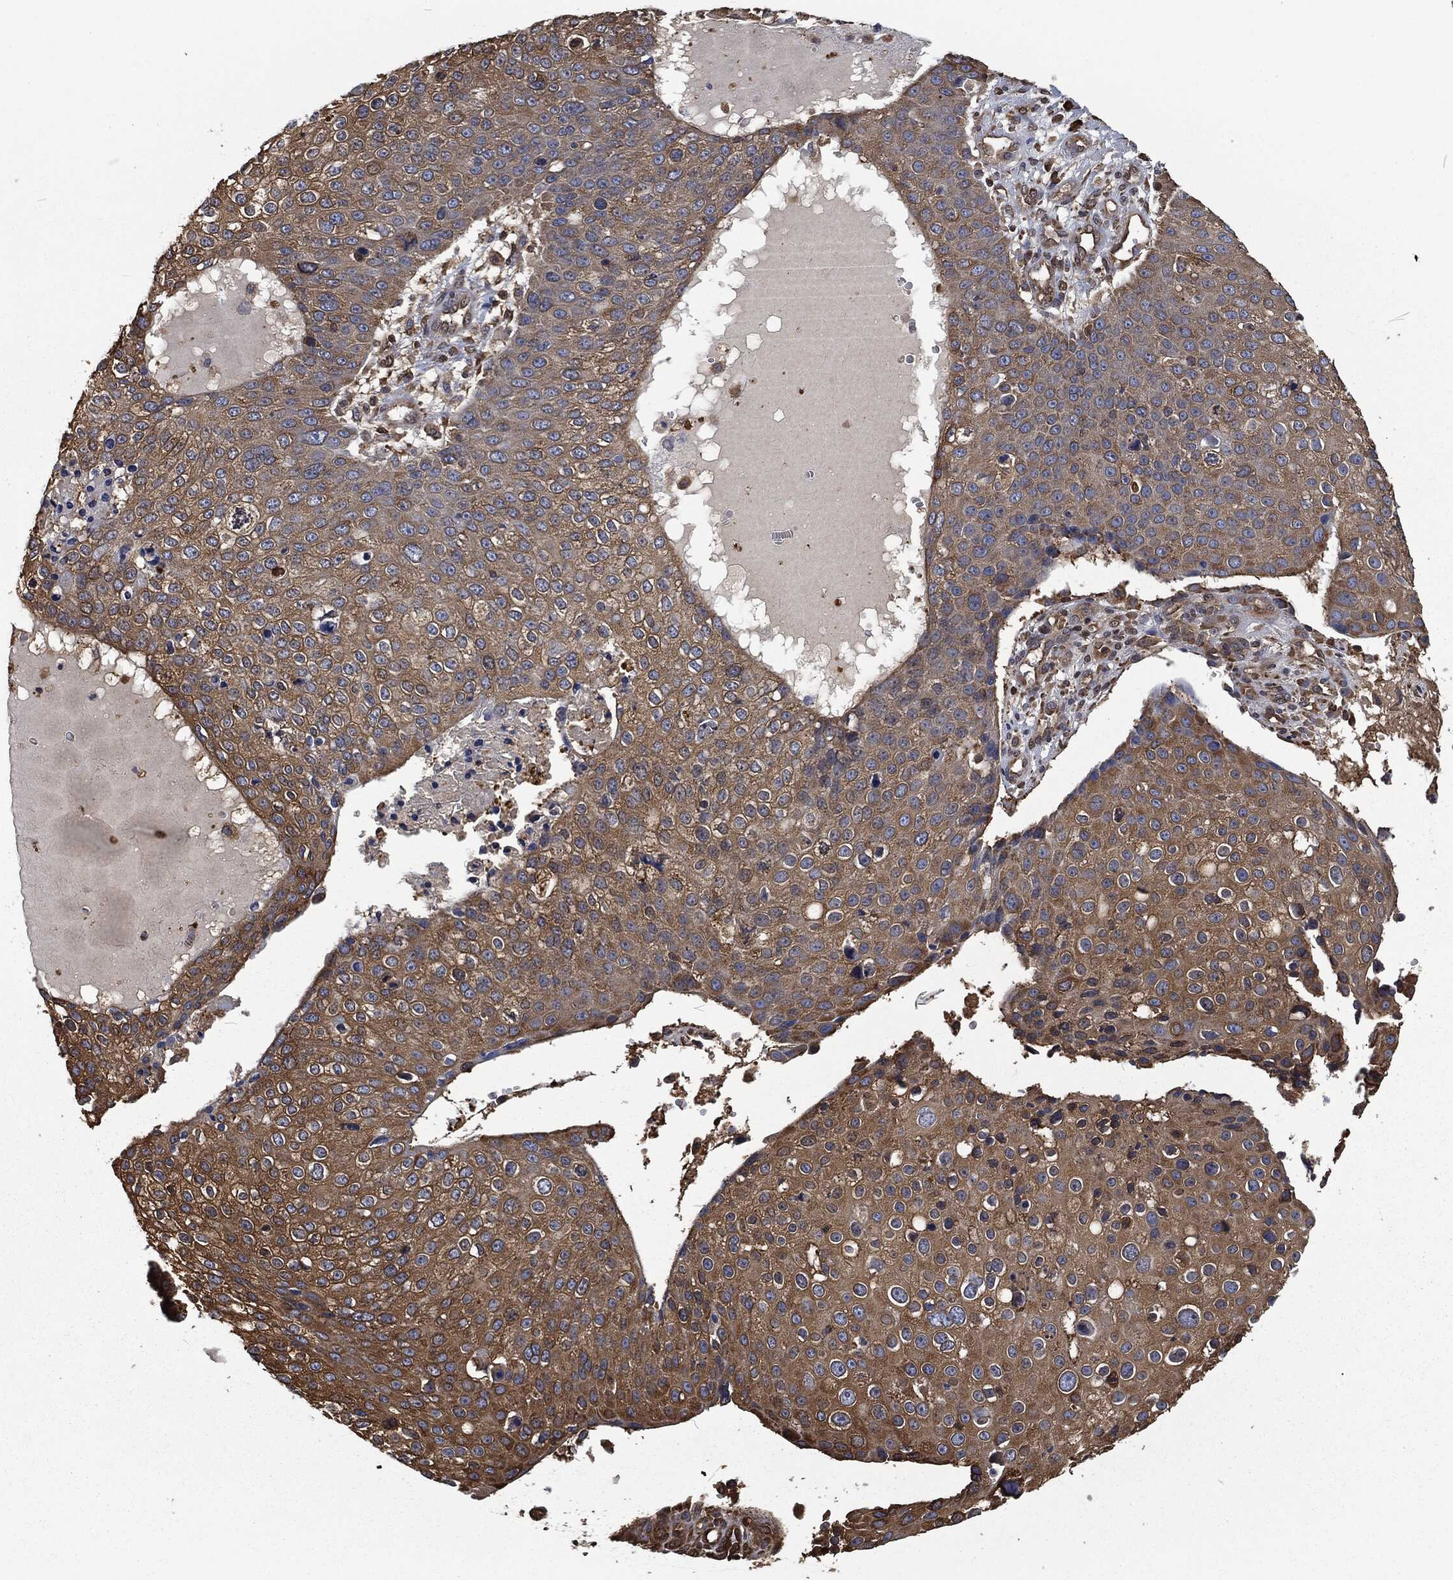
{"staining": {"intensity": "moderate", "quantity": "25%-75%", "location": "cytoplasmic/membranous"}, "tissue": "skin cancer", "cell_type": "Tumor cells", "image_type": "cancer", "snomed": [{"axis": "morphology", "description": "Squamous cell carcinoma, NOS"}, {"axis": "topography", "description": "Skin"}], "caption": "Tumor cells demonstrate medium levels of moderate cytoplasmic/membranous expression in approximately 25%-75% of cells in skin squamous cell carcinoma.", "gene": "PRDX4", "patient": {"sex": "male", "age": 71}}